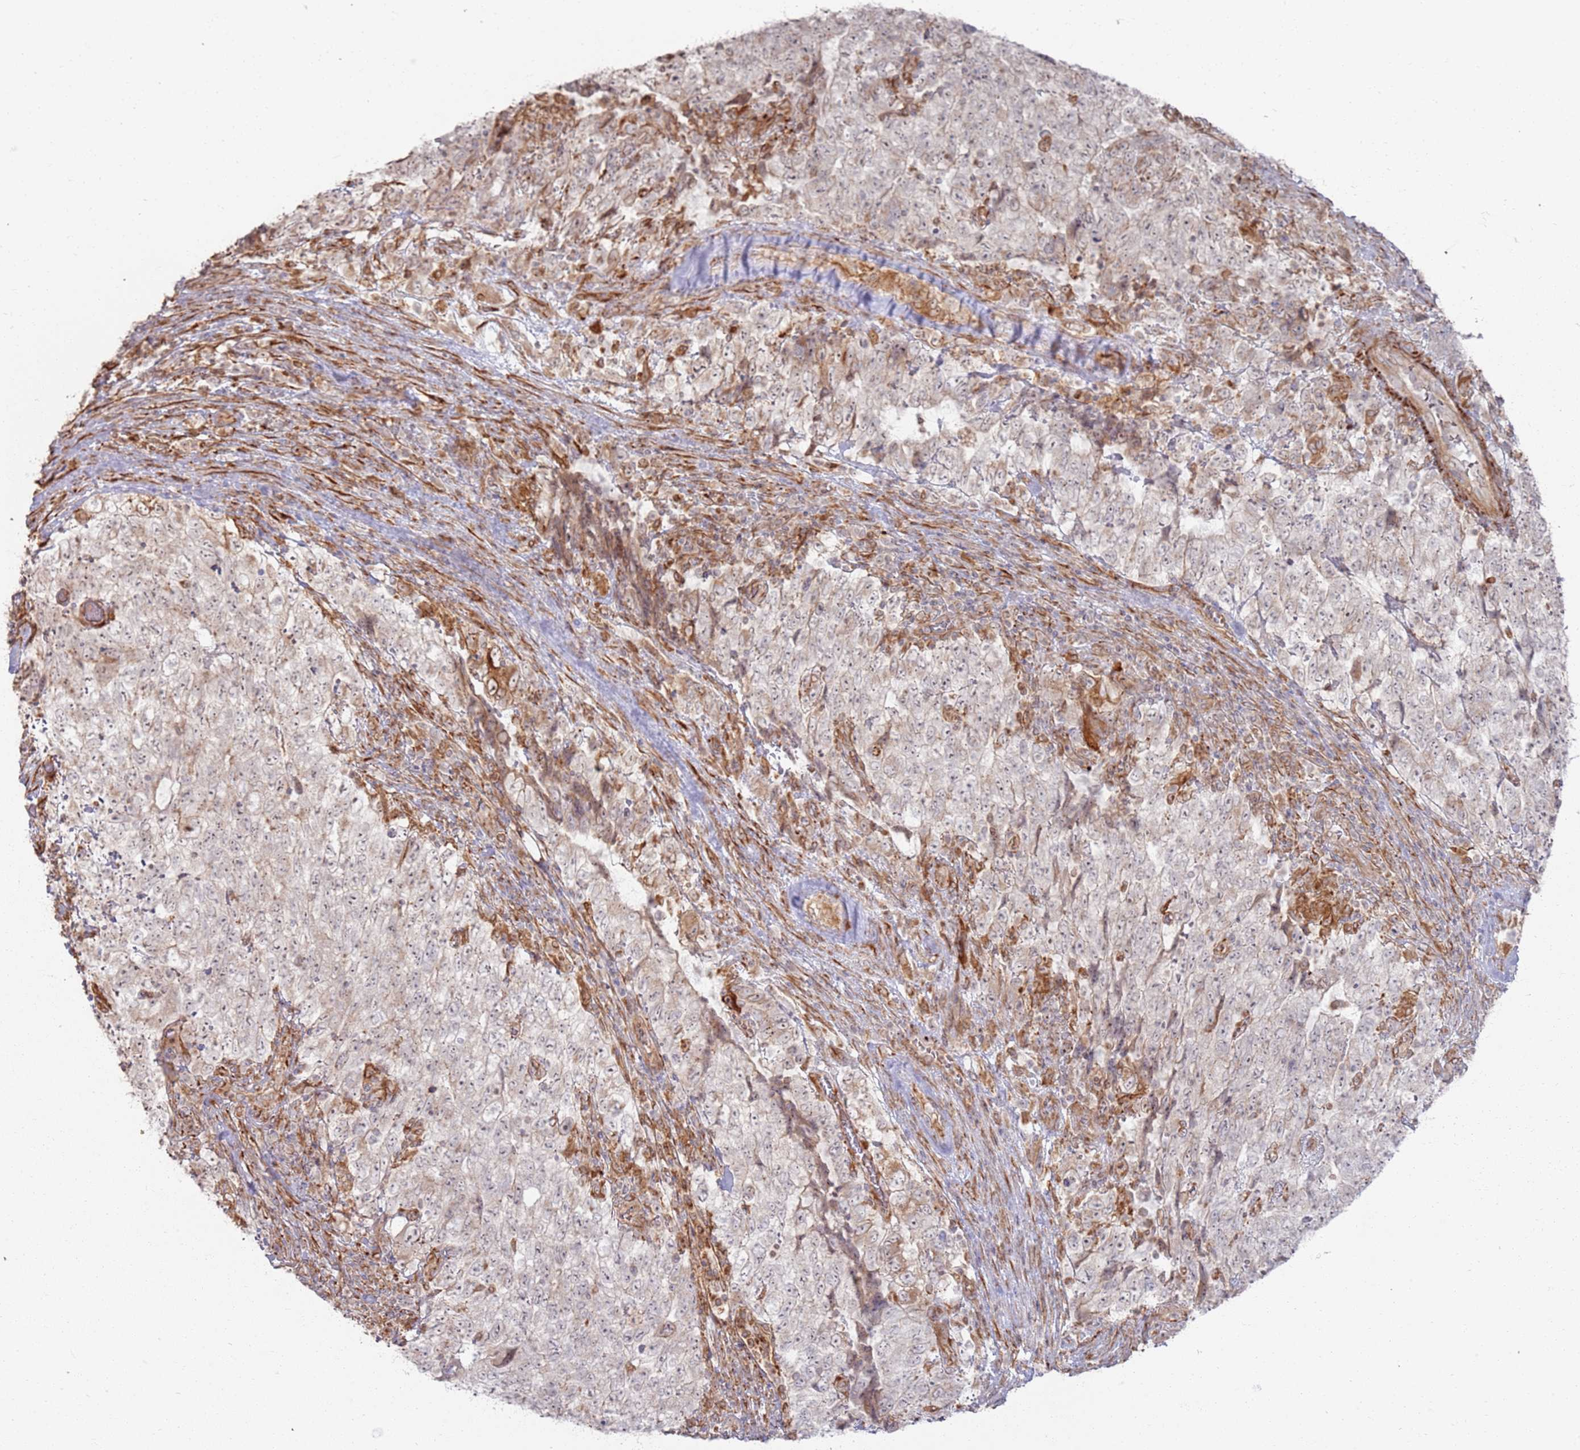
{"staining": {"intensity": "weak", "quantity": "<25%", "location": "nuclear"}, "tissue": "testis cancer", "cell_type": "Tumor cells", "image_type": "cancer", "snomed": [{"axis": "morphology", "description": "Carcinoma, Embryonal, NOS"}, {"axis": "topography", "description": "Testis"}], "caption": "DAB (3,3'-diaminobenzidine) immunohistochemical staining of human testis cancer (embryonal carcinoma) exhibits no significant positivity in tumor cells.", "gene": "PHF21A", "patient": {"sex": "male", "age": 34}}